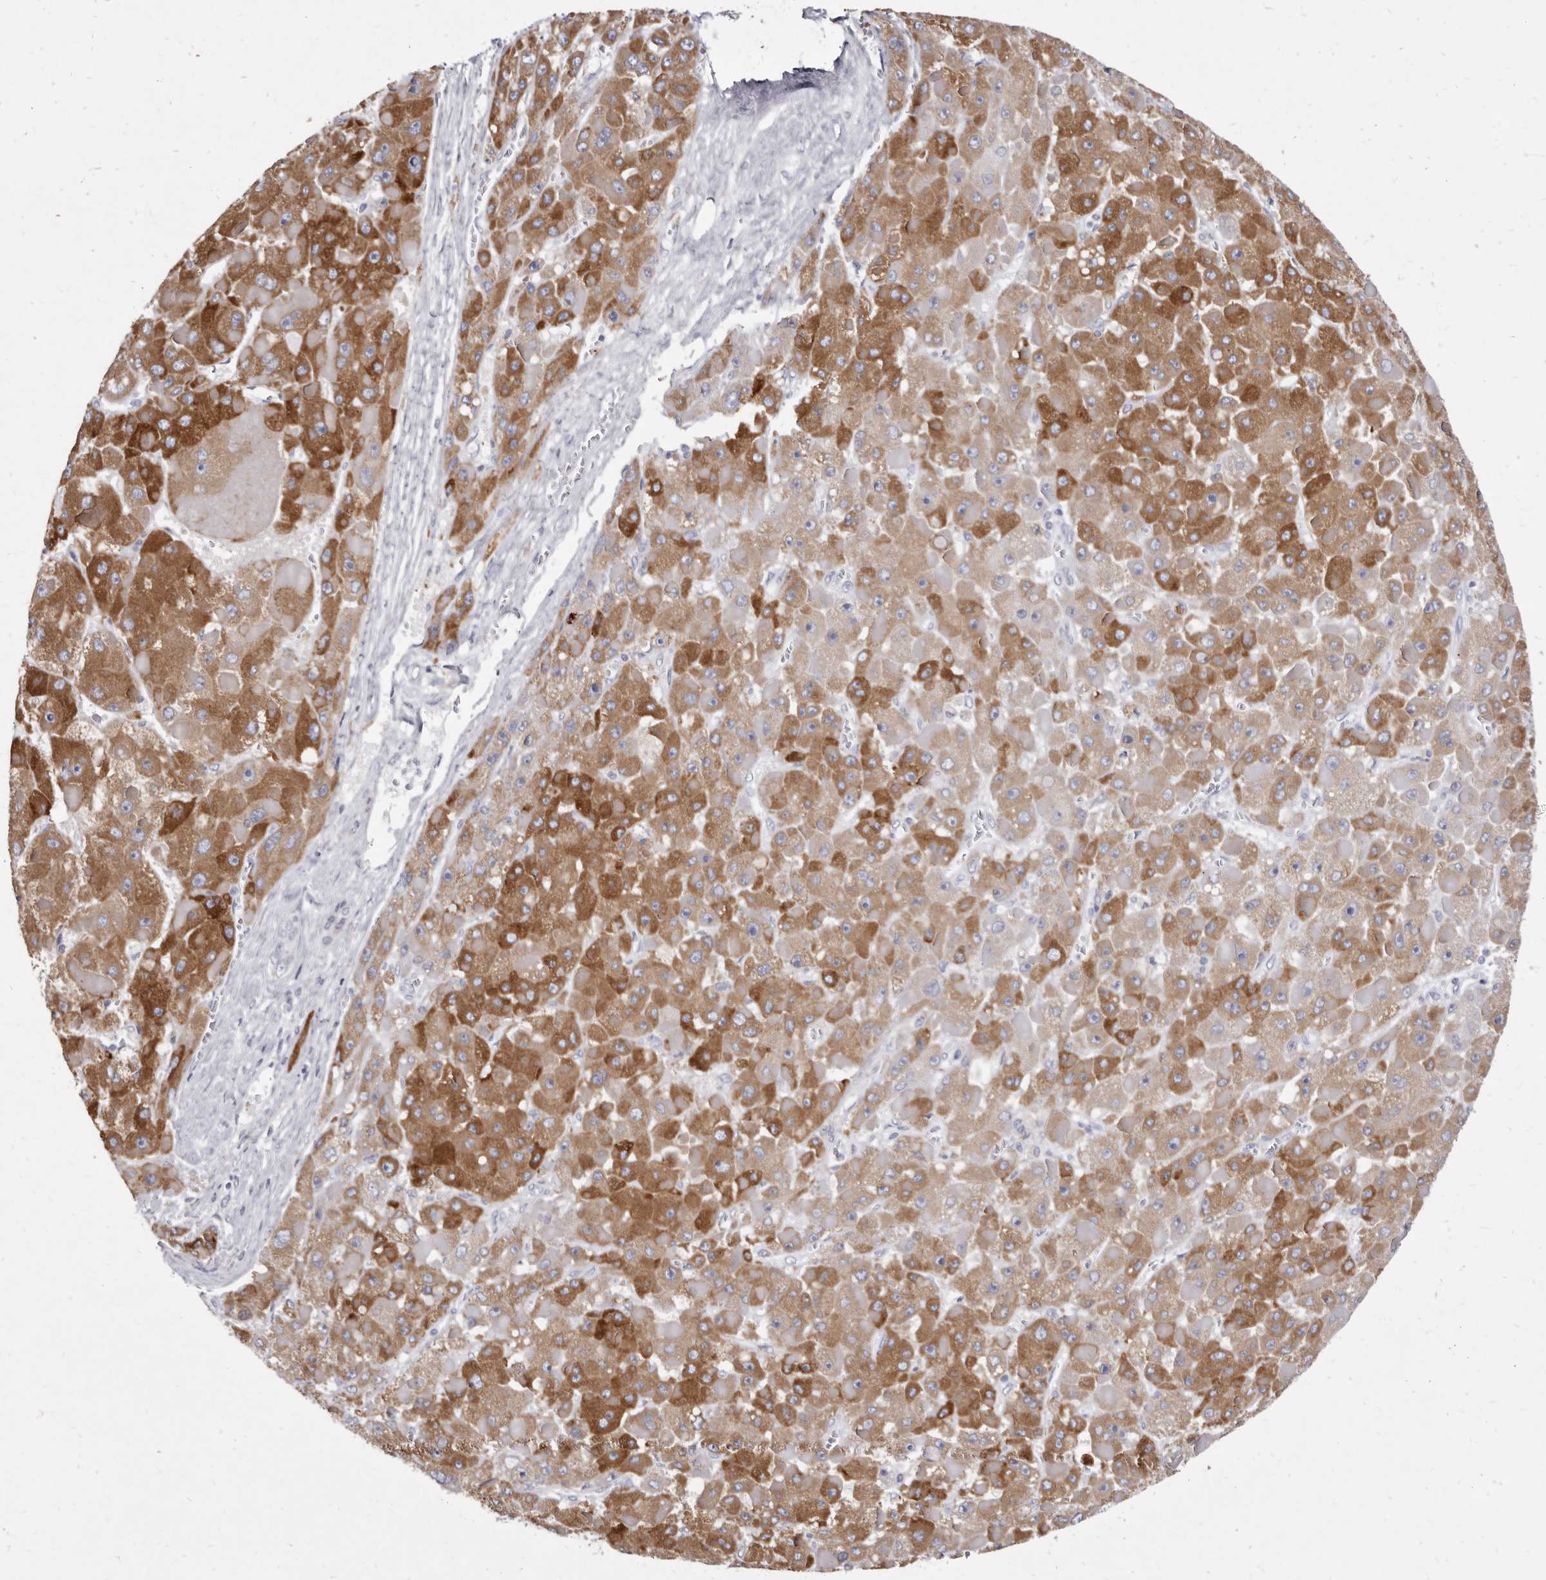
{"staining": {"intensity": "moderate", "quantity": ">75%", "location": "cytoplasmic/membranous"}, "tissue": "liver cancer", "cell_type": "Tumor cells", "image_type": "cancer", "snomed": [{"axis": "morphology", "description": "Carcinoma, Hepatocellular, NOS"}, {"axis": "topography", "description": "Liver"}], "caption": "Tumor cells display moderate cytoplasmic/membranous positivity in approximately >75% of cells in liver hepatocellular carcinoma. The staining was performed using DAB (3,3'-diaminobenzidine) to visualize the protein expression in brown, while the nuclei were stained in blue with hematoxylin (Magnification: 20x).", "gene": "CYP2E1", "patient": {"sex": "female", "age": 73}}